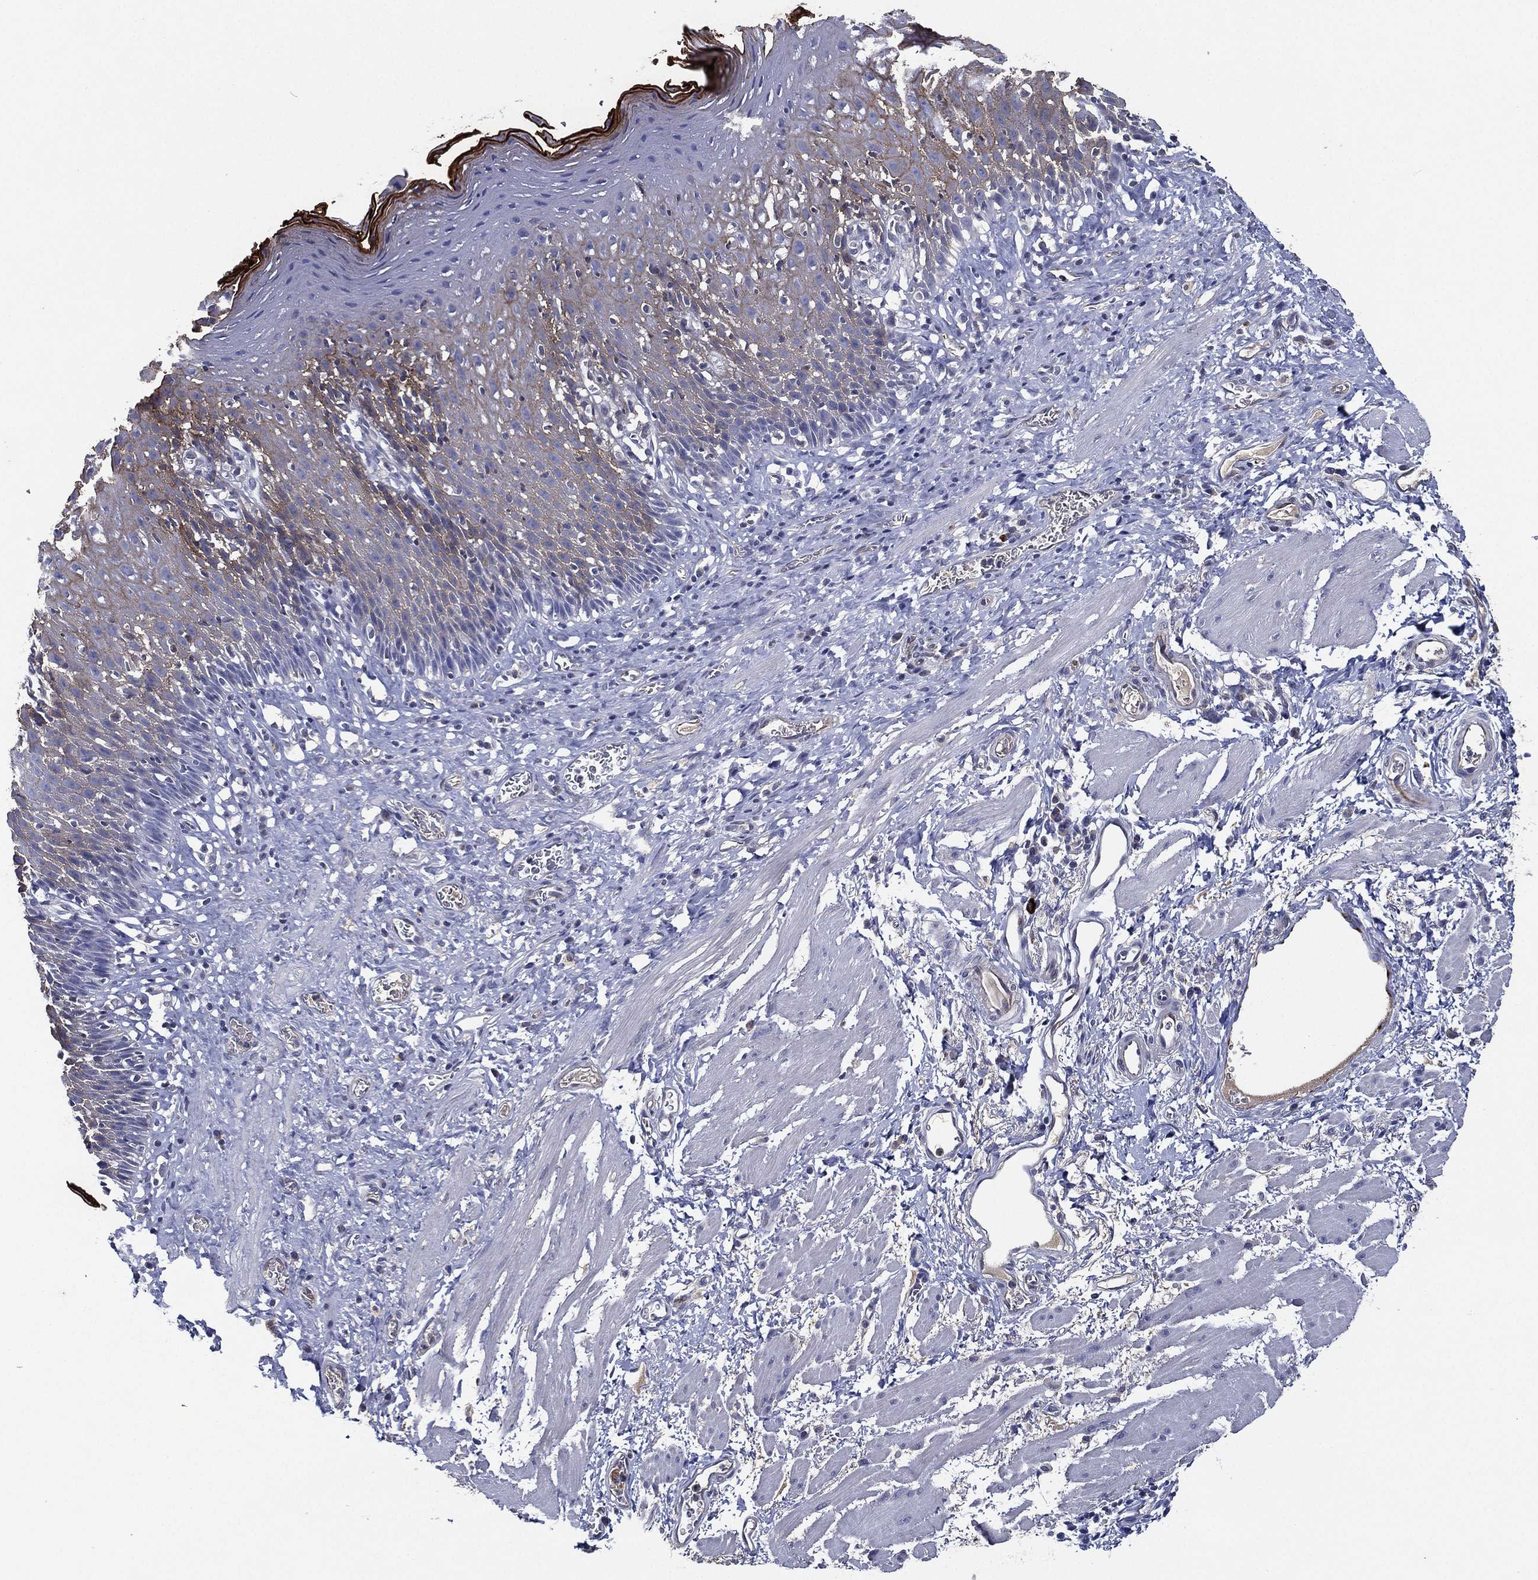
{"staining": {"intensity": "strong", "quantity": "<25%", "location": "cytoplasmic/membranous"}, "tissue": "esophagus", "cell_type": "Squamous epithelial cells", "image_type": "normal", "snomed": [{"axis": "morphology", "description": "Normal tissue, NOS"}, {"axis": "morphology", "description": "Adenocarcinoma, NOS"}, {"axis": "topography", "description": "Esophagus"}, {"axis": "topography", "description": "Stomach, upper"}], "caption": "About <25% of squamous epithelial cells in unremarkable human esophagus demonstrate strong cytoplasmic/membranous protein staining as visualized by brown immunohistochemical staining.", "gene": "TMPRSS11D", "patient": {"sex": "male", "age": 74}}